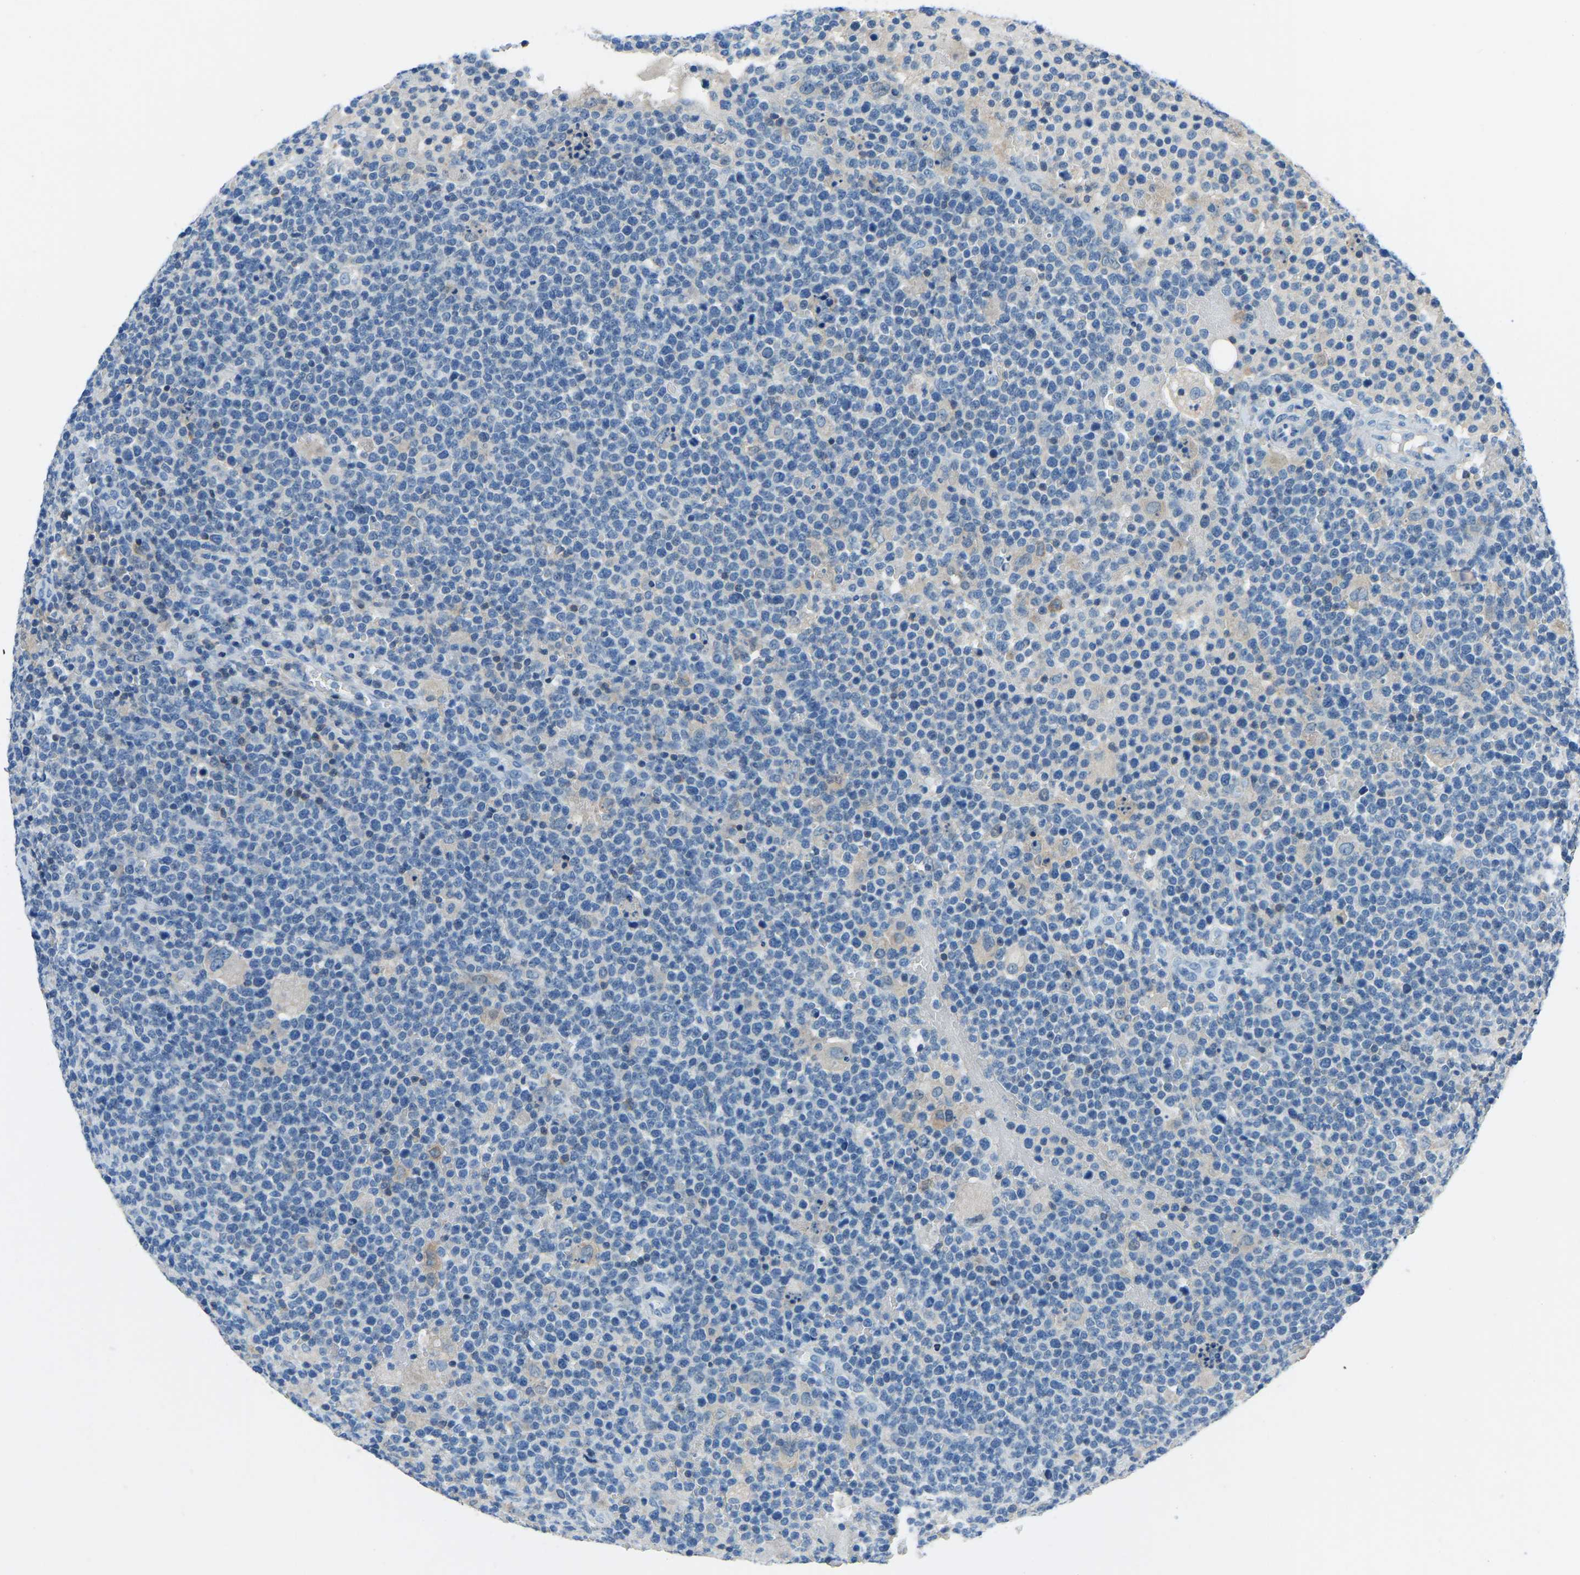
{"staining": {"intensity": "negative", "quantity": "none", "location": "none"}, "tissue": "lymphoma", "cell_type": "Tumor cells", "image_type": "cancer", "snomed": [{"axis": "morphology", "description": "Malignant lymphoma, non-Hodgkin's type, High grade"}, {"axis": "topography", "description": "Lymph node"}], "caption": "Immunohistochemical staining of lymphoma reveals no significant expression in tumor cells.", "gene": "XIRP1", "patient": {"sex": "male", "age": 61}}